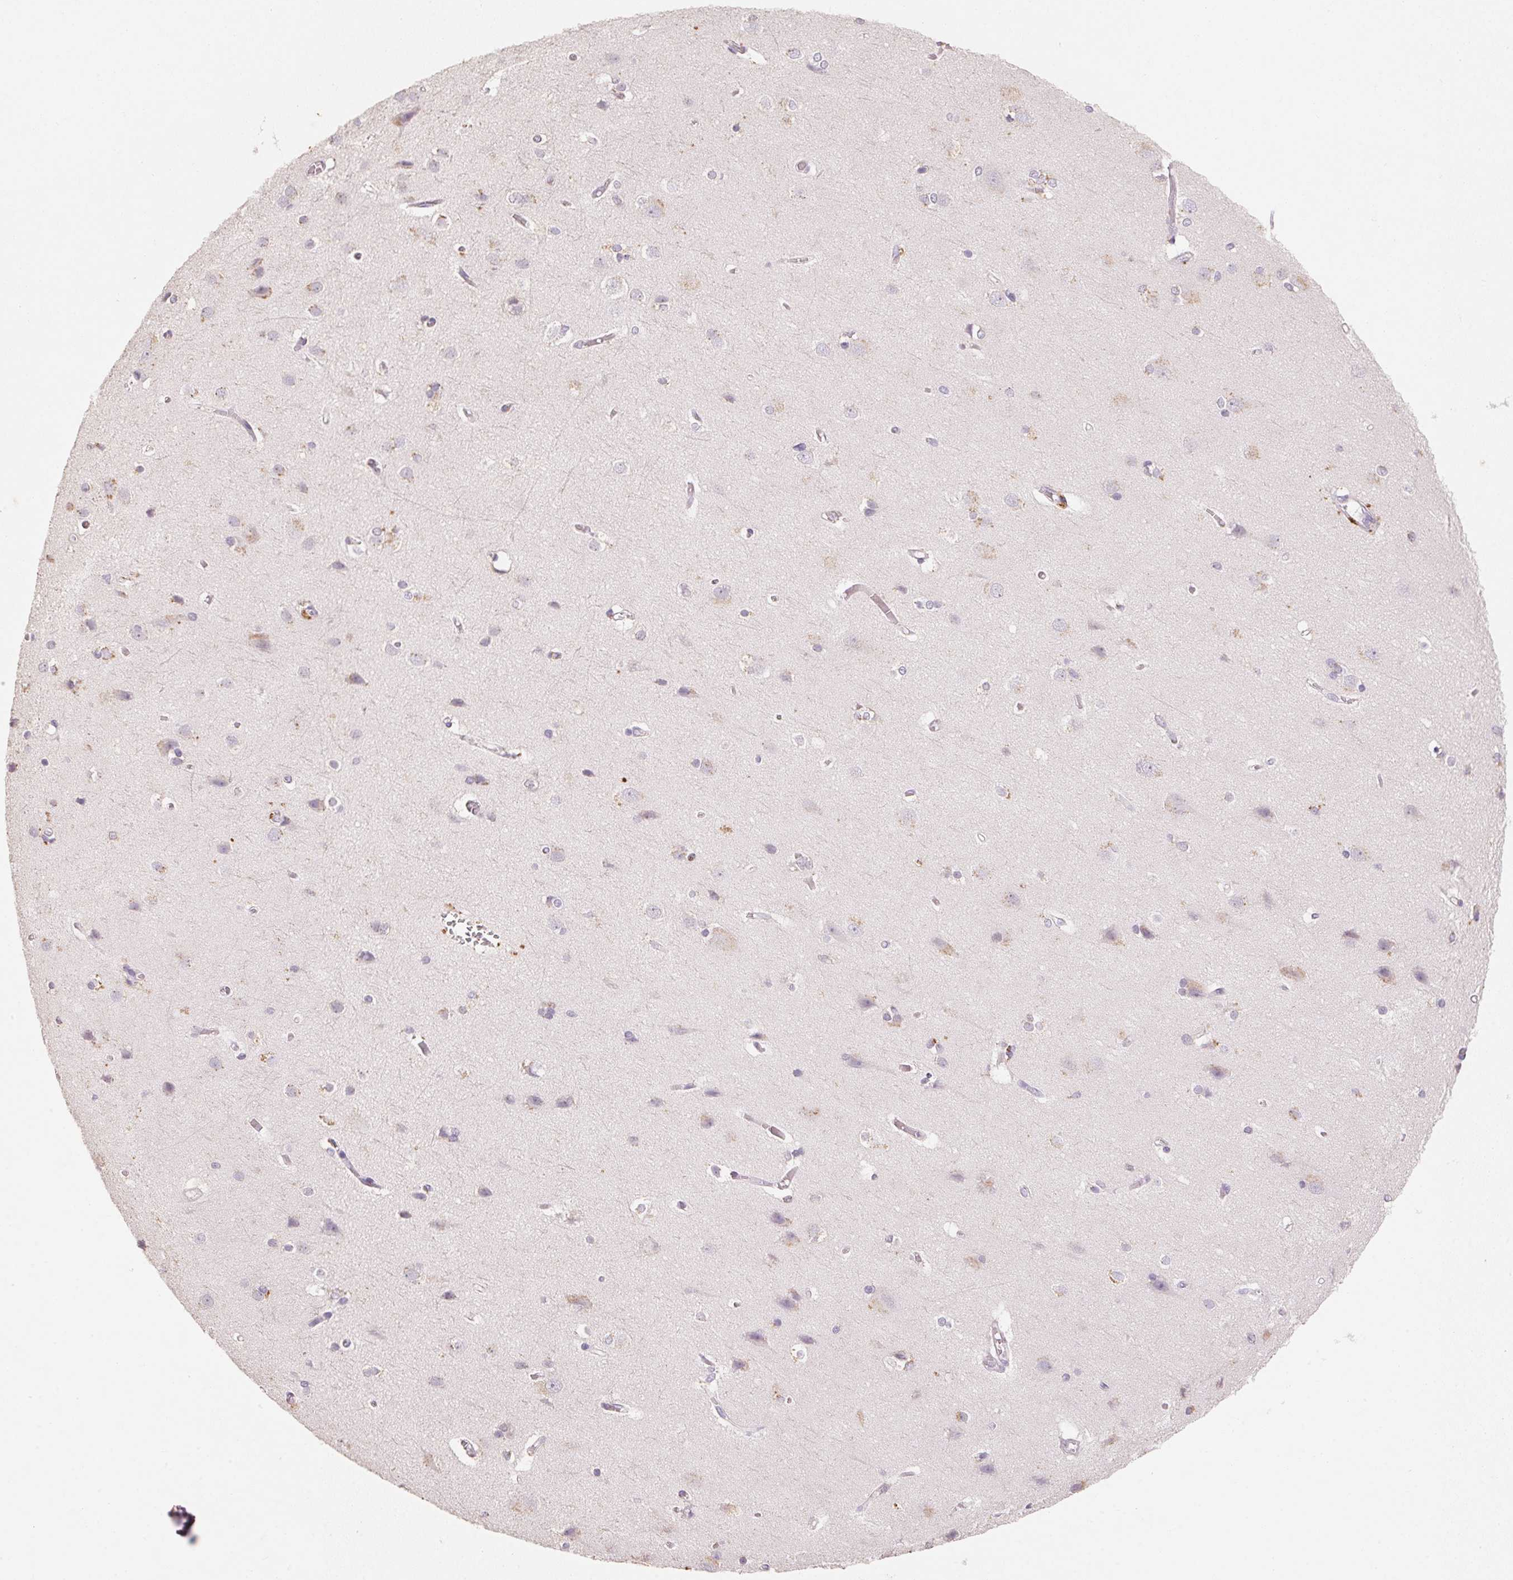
{"staining": {"intensity": "negative", "quantity": "none", "location": "none"}, "tissue": "cerebral cortex", "cell_type": "Endothelial cells", "image_type": "normal", "snomed": [{"axis": "morphology", "description": "Normal tissue, NOS"}, {"axis": "topography", "description": "Cerebral cortex"}], "caption": "IHC of unremarkable cerebral cortex demonstrates no positivity in endothelial cells. (DAB (3,3'-diaminobenzidine) IHC, high magnification).", "gene": "CXCL5", "patient": {"sex": "male", "age": 37}}